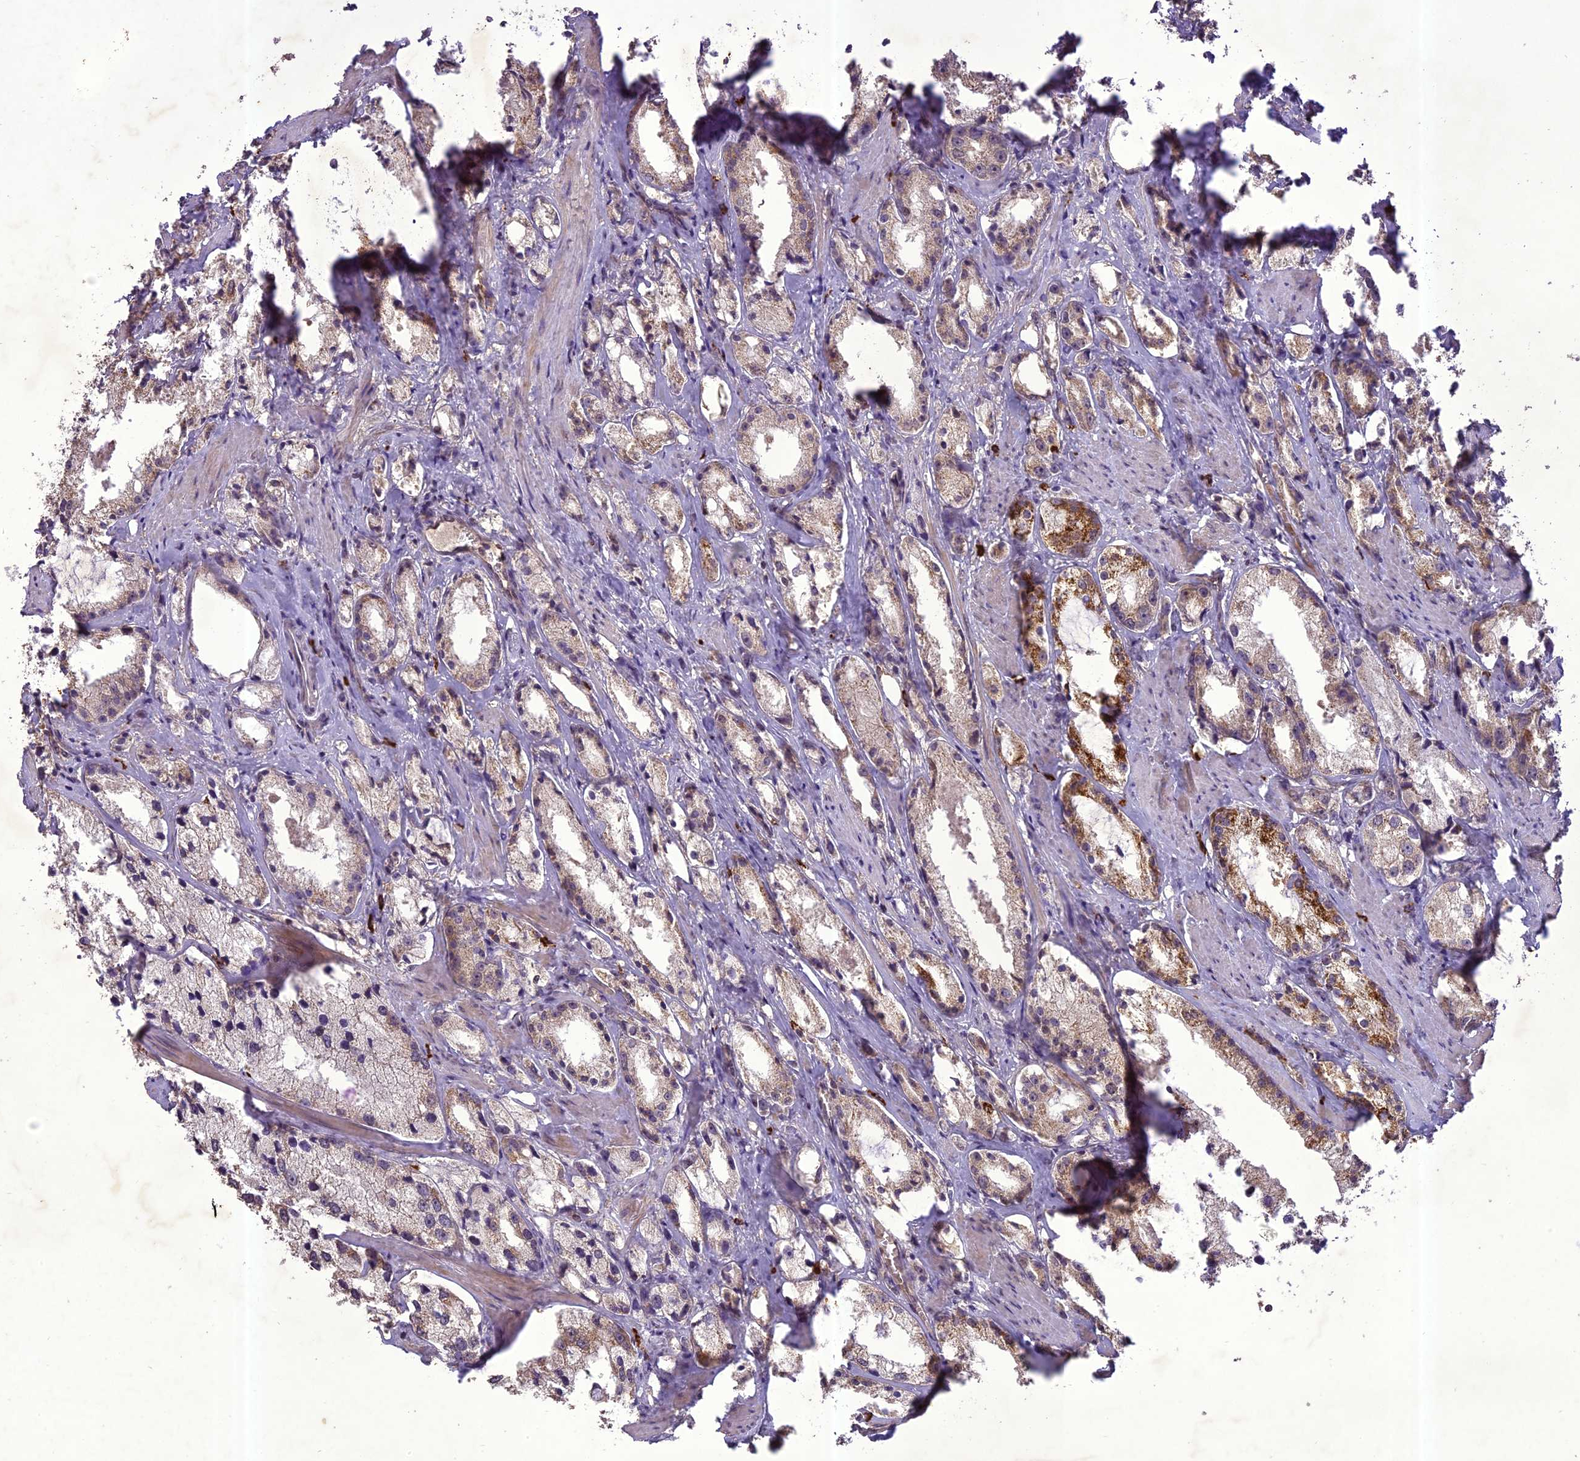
{"staining": {"intensity": "moderate", "quantity": "<25%", "location": "cytoplasmic/membranous"}, "tissue": "prostate cancer", "cell_type": "Tumor cells", "image_type": "cancer", "snomed": [{"axis": "morphology", "description": "Adenocarcinoma, High grade"}, {"axis": "topography", "description": "Prostate"}], "caption": "A high-resolution micrograph shows IHC staining of prostate cancer, which displays moderate cytoplasmic/membranous positivity in approximately <25% of tumor cells.", "gene": "TIGD7", "patient": {"sex": "male", "age": 66}}